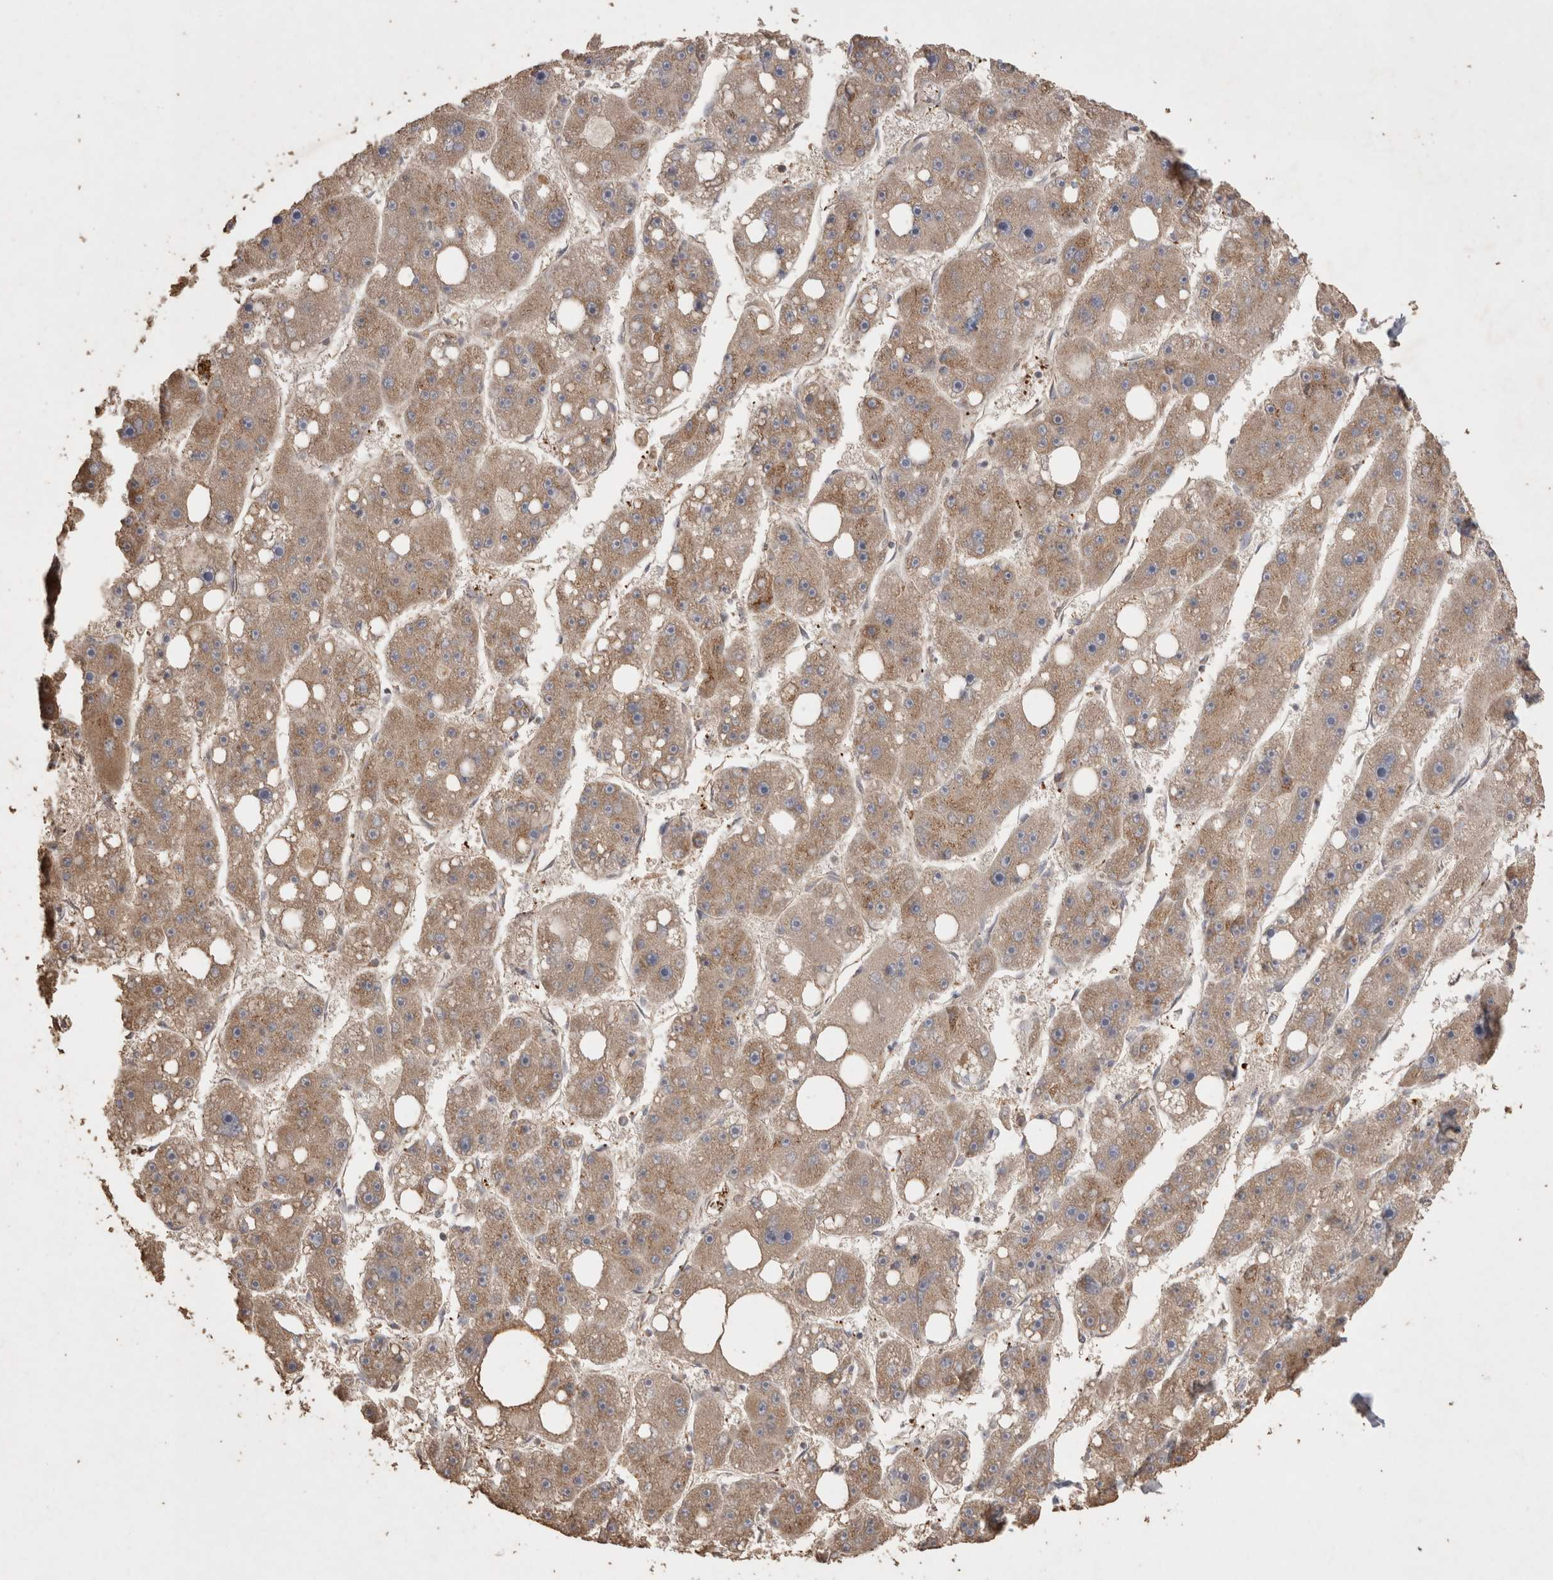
{"staining": {"intensity": "moderate", "quantity": ">75%", "location": "cytoplasmic/membranous"}, "tissue": "liver cancer", "cell_type": "Tumor cells", "image_type": "cancer", "snomed": [{"axis": "morphology", "description": "Carcinoma, Hepatocellular, NOS"}, {"axis": "topography", "description": "Liver"}], "caption": "Liver hepatocellular carcinoma stained with DAB immunohistochemistry (IHC) demonstrates medium levels of moderate cytoplasmic/membranous staining in approximately >75% of tumor cells. Immunohistochemistry (ihc) stains the protein of interest in brown and the nuclei are stained blue.", "gene": "SNX31", "patient": {"sex": "female", "age": 61}}